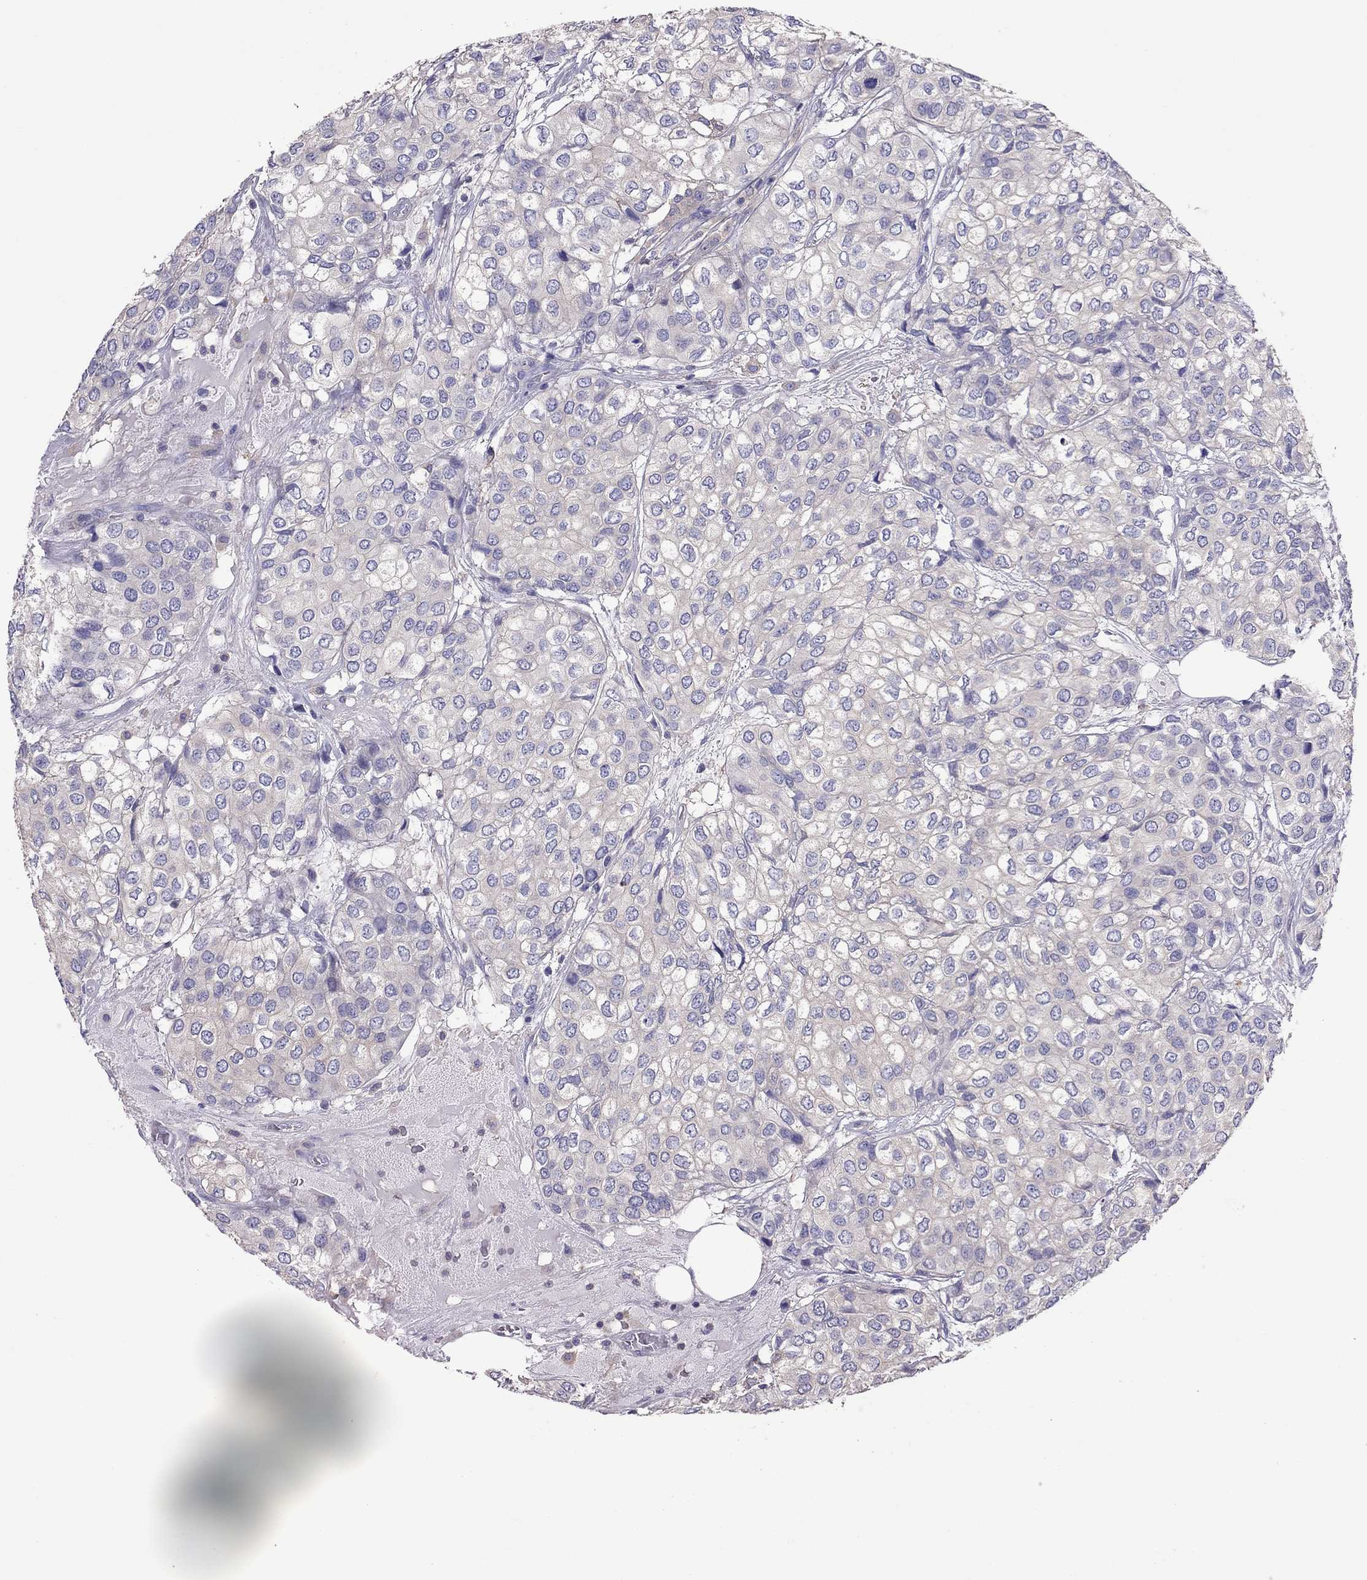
{"staining": {"intensity": "negative", "quantity": "none", "location": "none"}, "tissue": "urothelial cancer", "cell_type": "Tumor cells", "image_type": "cancer", "snomed": [{"axis": "morphology", "description": "Urothelial carcinoma, High grade"}, {"axis": "topography", "description": "Urinary bladder"}], "caption": "Urothelial cancer stained for a protein using IHC displays no positivity tumor cells.", "gene": "TEX22", "patient": {"sex": "male", "age": 73}}